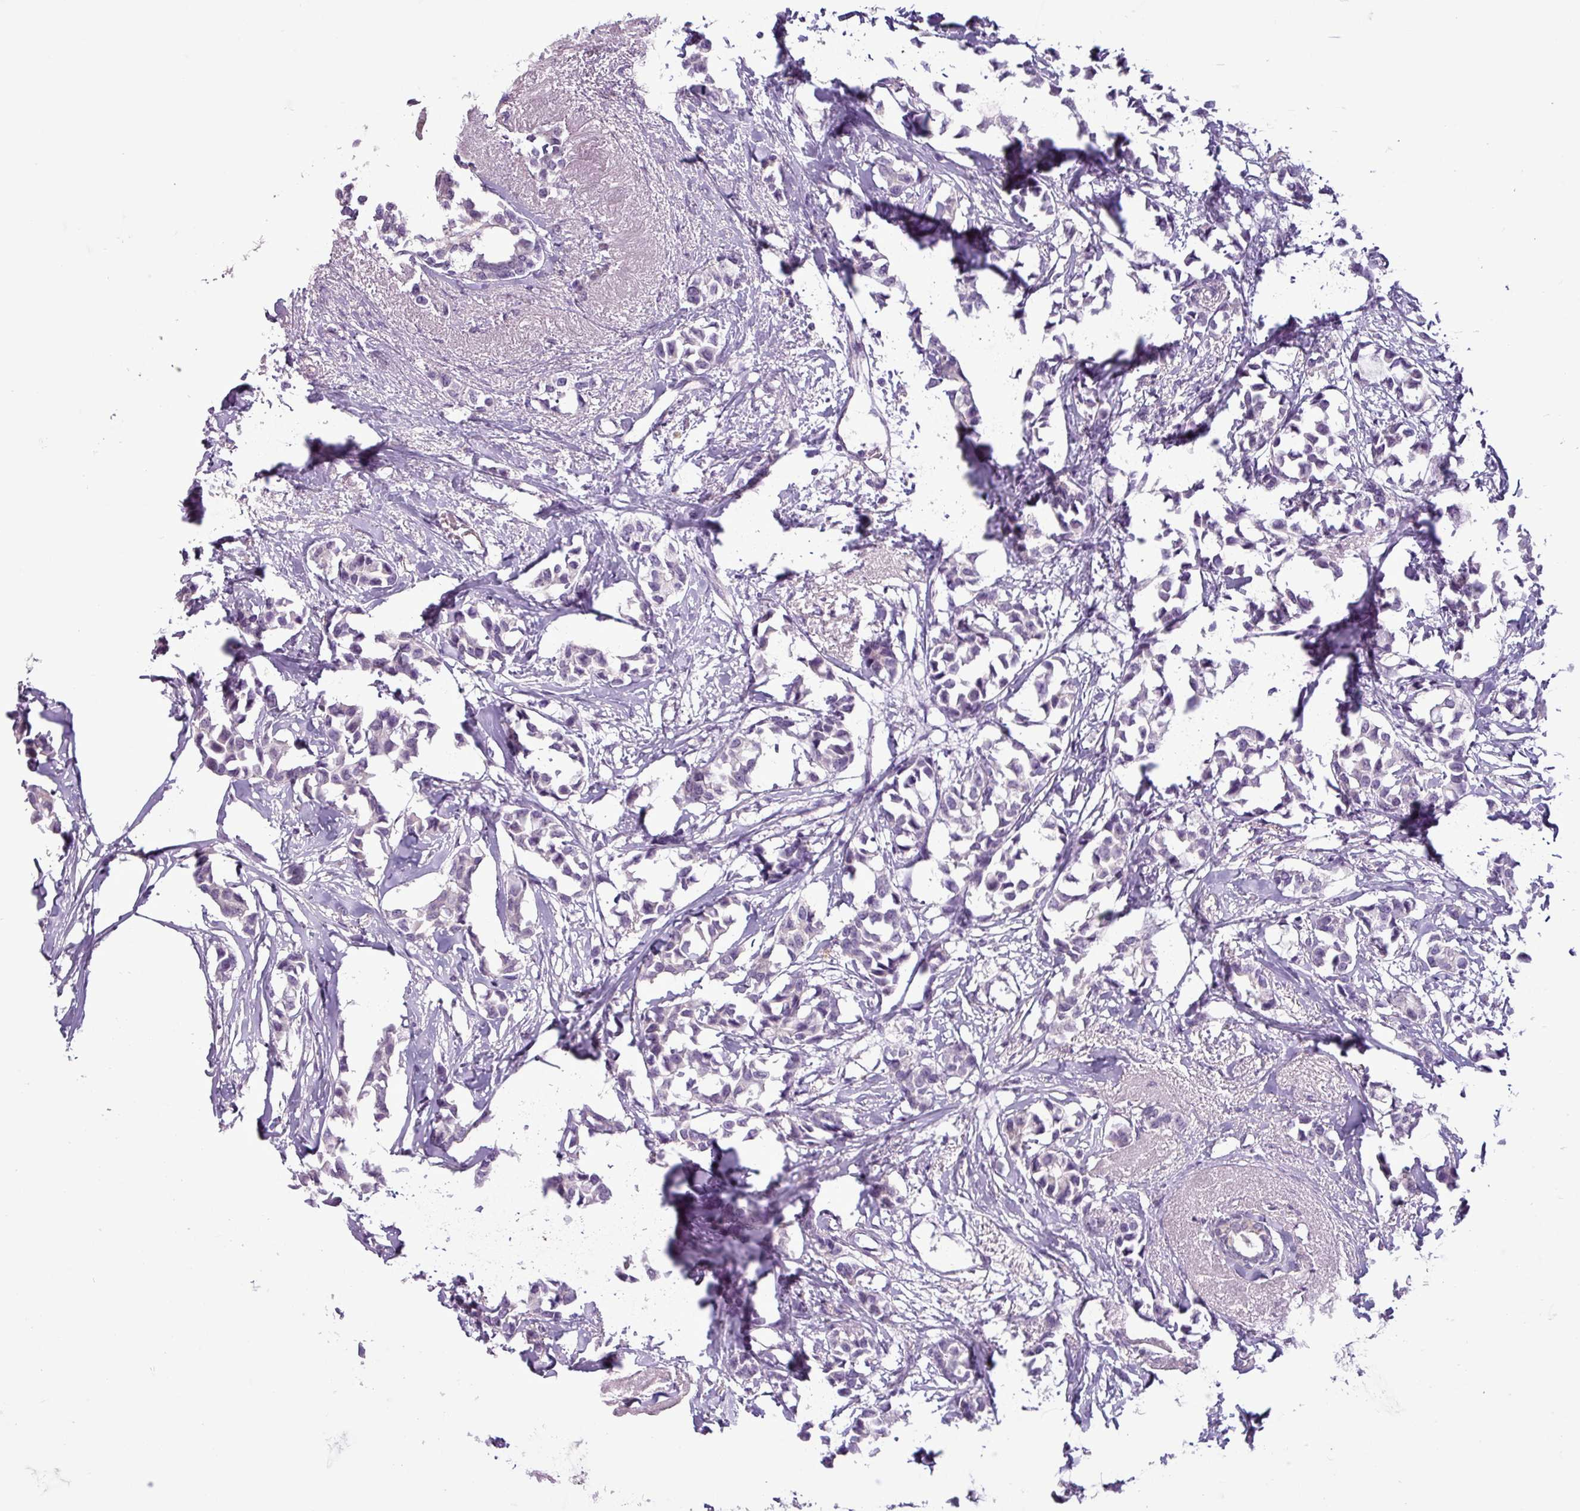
{"staining": {"intensity": "negative", "quantity": "none", "location": "none"}, "tissue": "breast cancer", "cell_type": "Tumor cells", "image_type": "cancer", "snomed": [{"axis": "morphology", "description": "Duct carcinoma"}, {"axis": "topography", "description": "Breast"}], "caption": "An image of breast cancer stained for a protein reveals no brown staining in tumor cells. (Immunohistochemistry, brightfield microscopy, high magnification).", "gene": "C9orf24", "patient": {"sex": "female", "age": 73}}